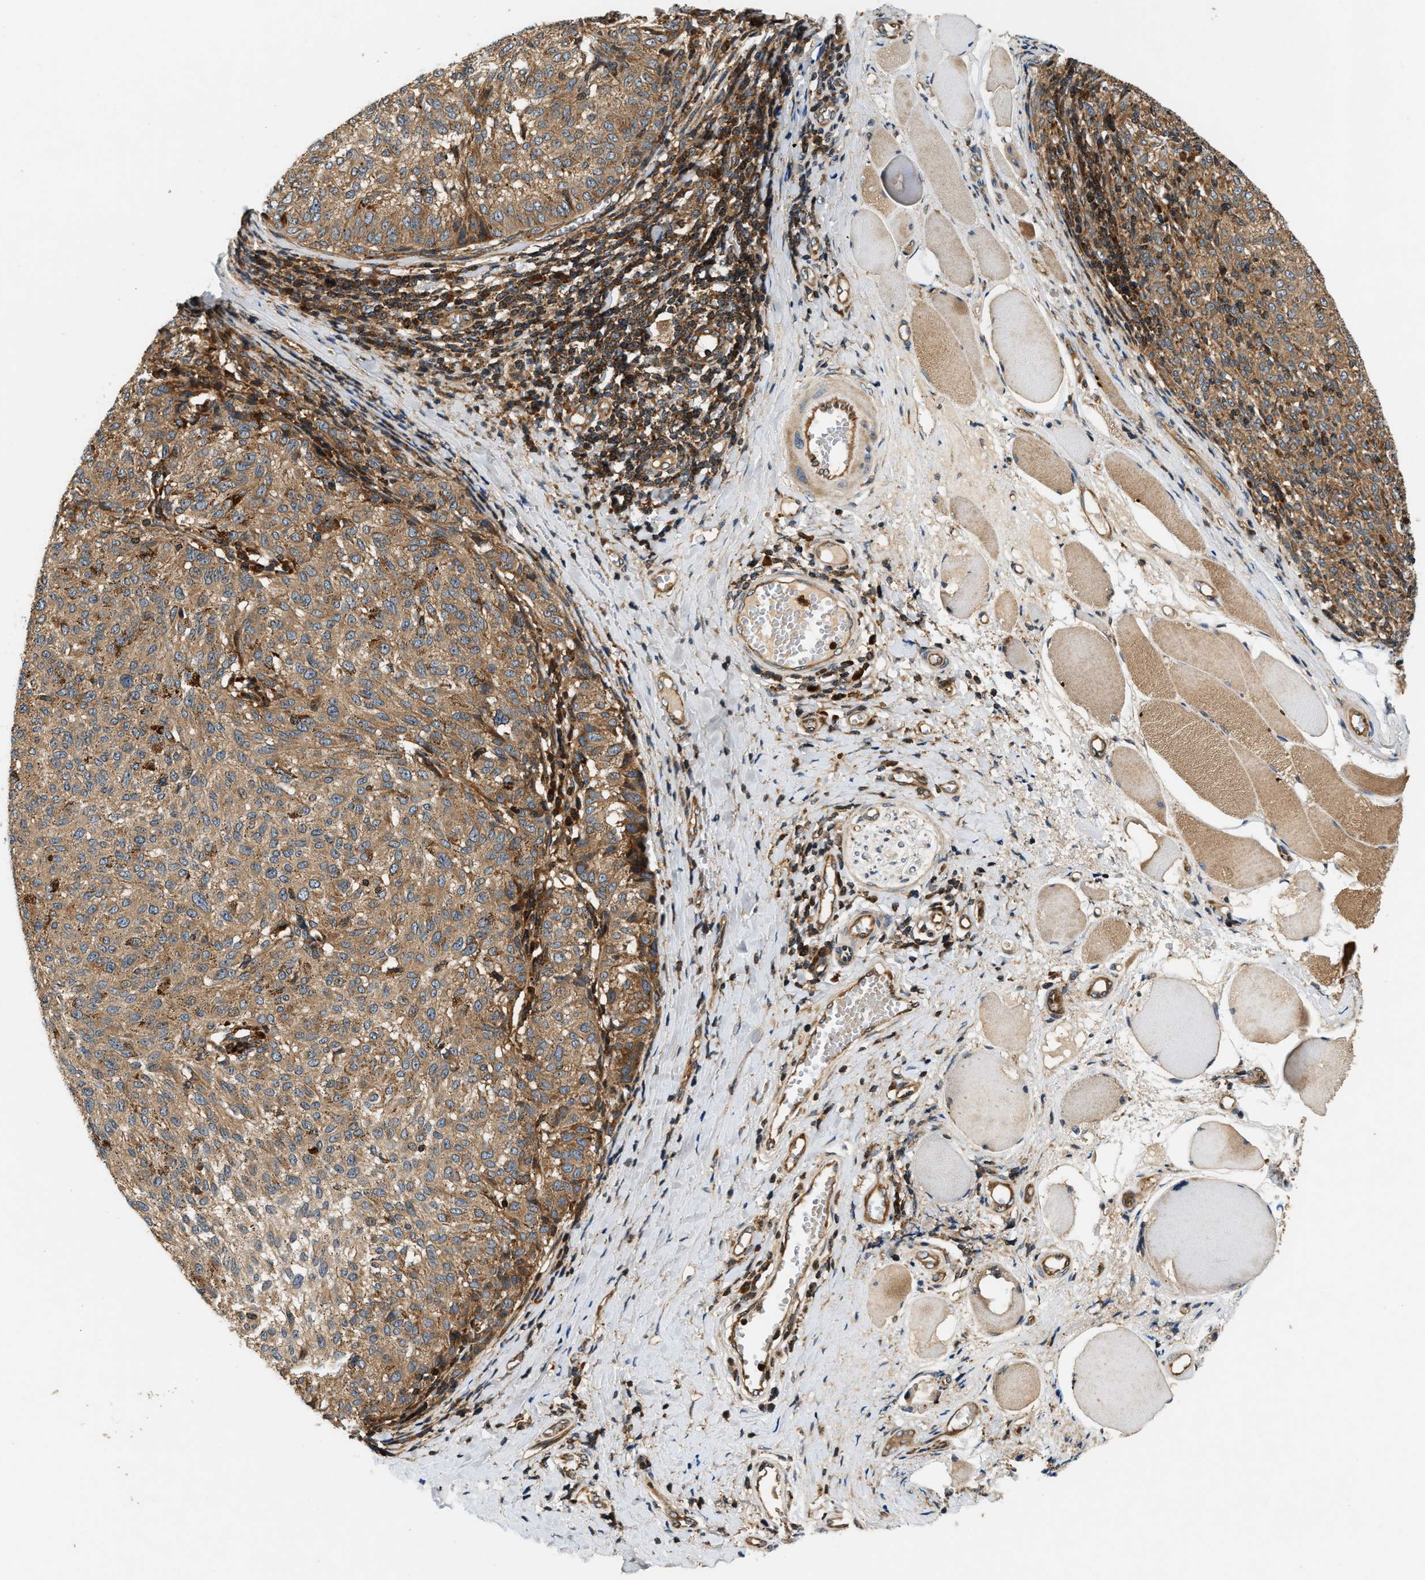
{"staining": {"intensity": "moderate", "quantity": ">75%", "location": "cytoplasmic/membranous"}, "tissue": "melanoma", "cell_type": "Tumor cells", "image_type": "cancer", "snomed": [{"axis": "morphology", "description": "Malignant melanoma, NOS"}, {"axis": "topography", "description": "Skin"}], "caption": "There is medium levels of moderate cytoplasmic/membranous expression in tumor cells of malignant melanoma, as demonstrated by immunohistochemical staining (brown color).", "gene": "SAMD9", "patient": {"sex": "female", "age": 72}}